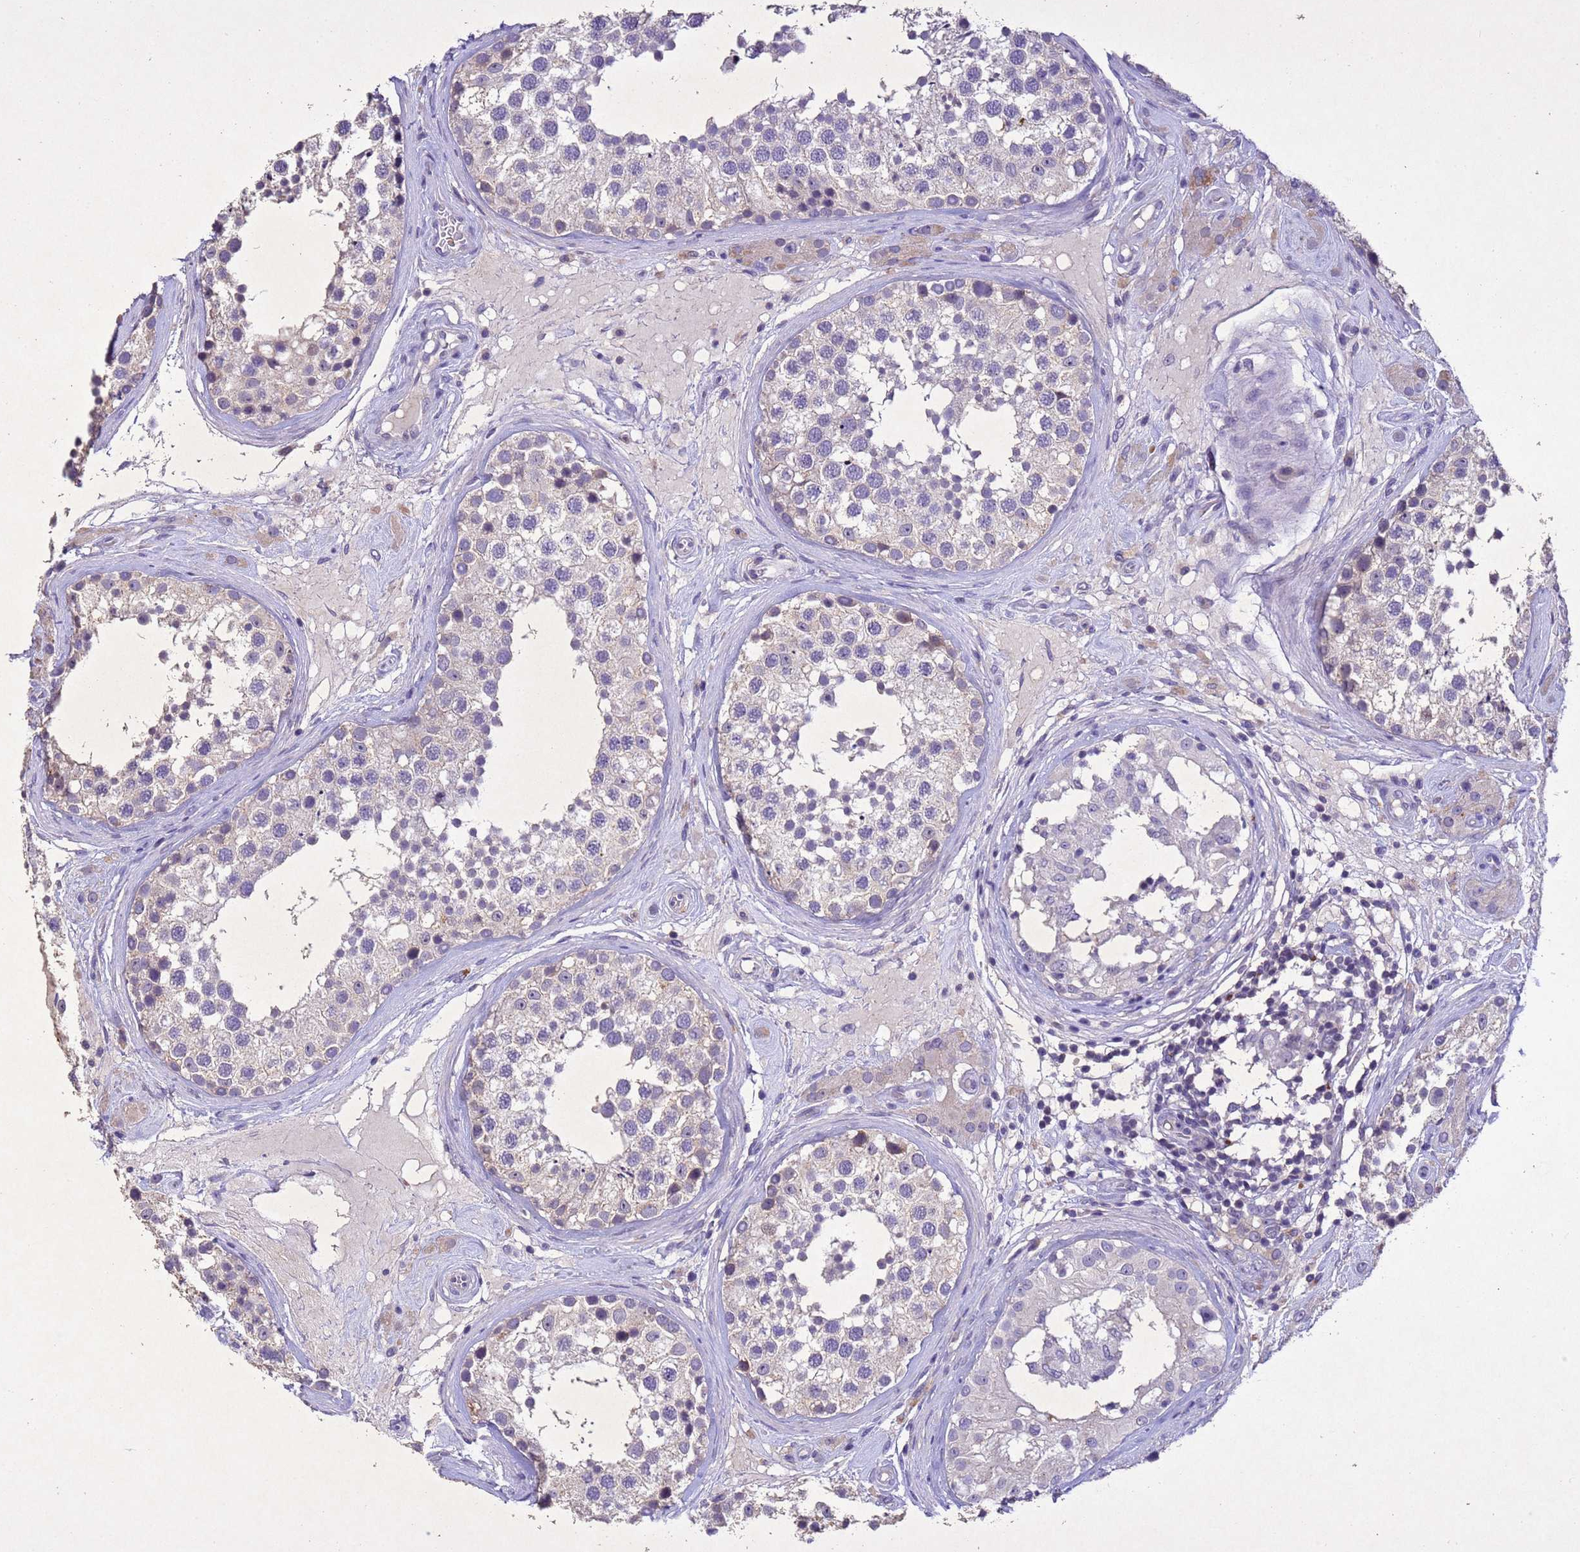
{"staining": {"intensity": "negative", "quantity": "none", "location": "none"}, "tissue": "testis", "cell_type": "Cells in seminiferous ducts", "image_type": "normal", "snomed": [{"axis": "morphology", "description": "Normal tissue, NOS"}, {"axis": "topography", "description": "Testis"}], "caption": "IHC photomicrograph of unremarkable human testis stained for a protein (brown), which exhibits no expression in cells in seminiferous ducts. (Stains: DAB IHC with hematoxylin counter stain, Microscopy: brightfield microscopy at high magnification).", "gene": "NLRP11", "patient": {"sex": "male", "age": 46}}